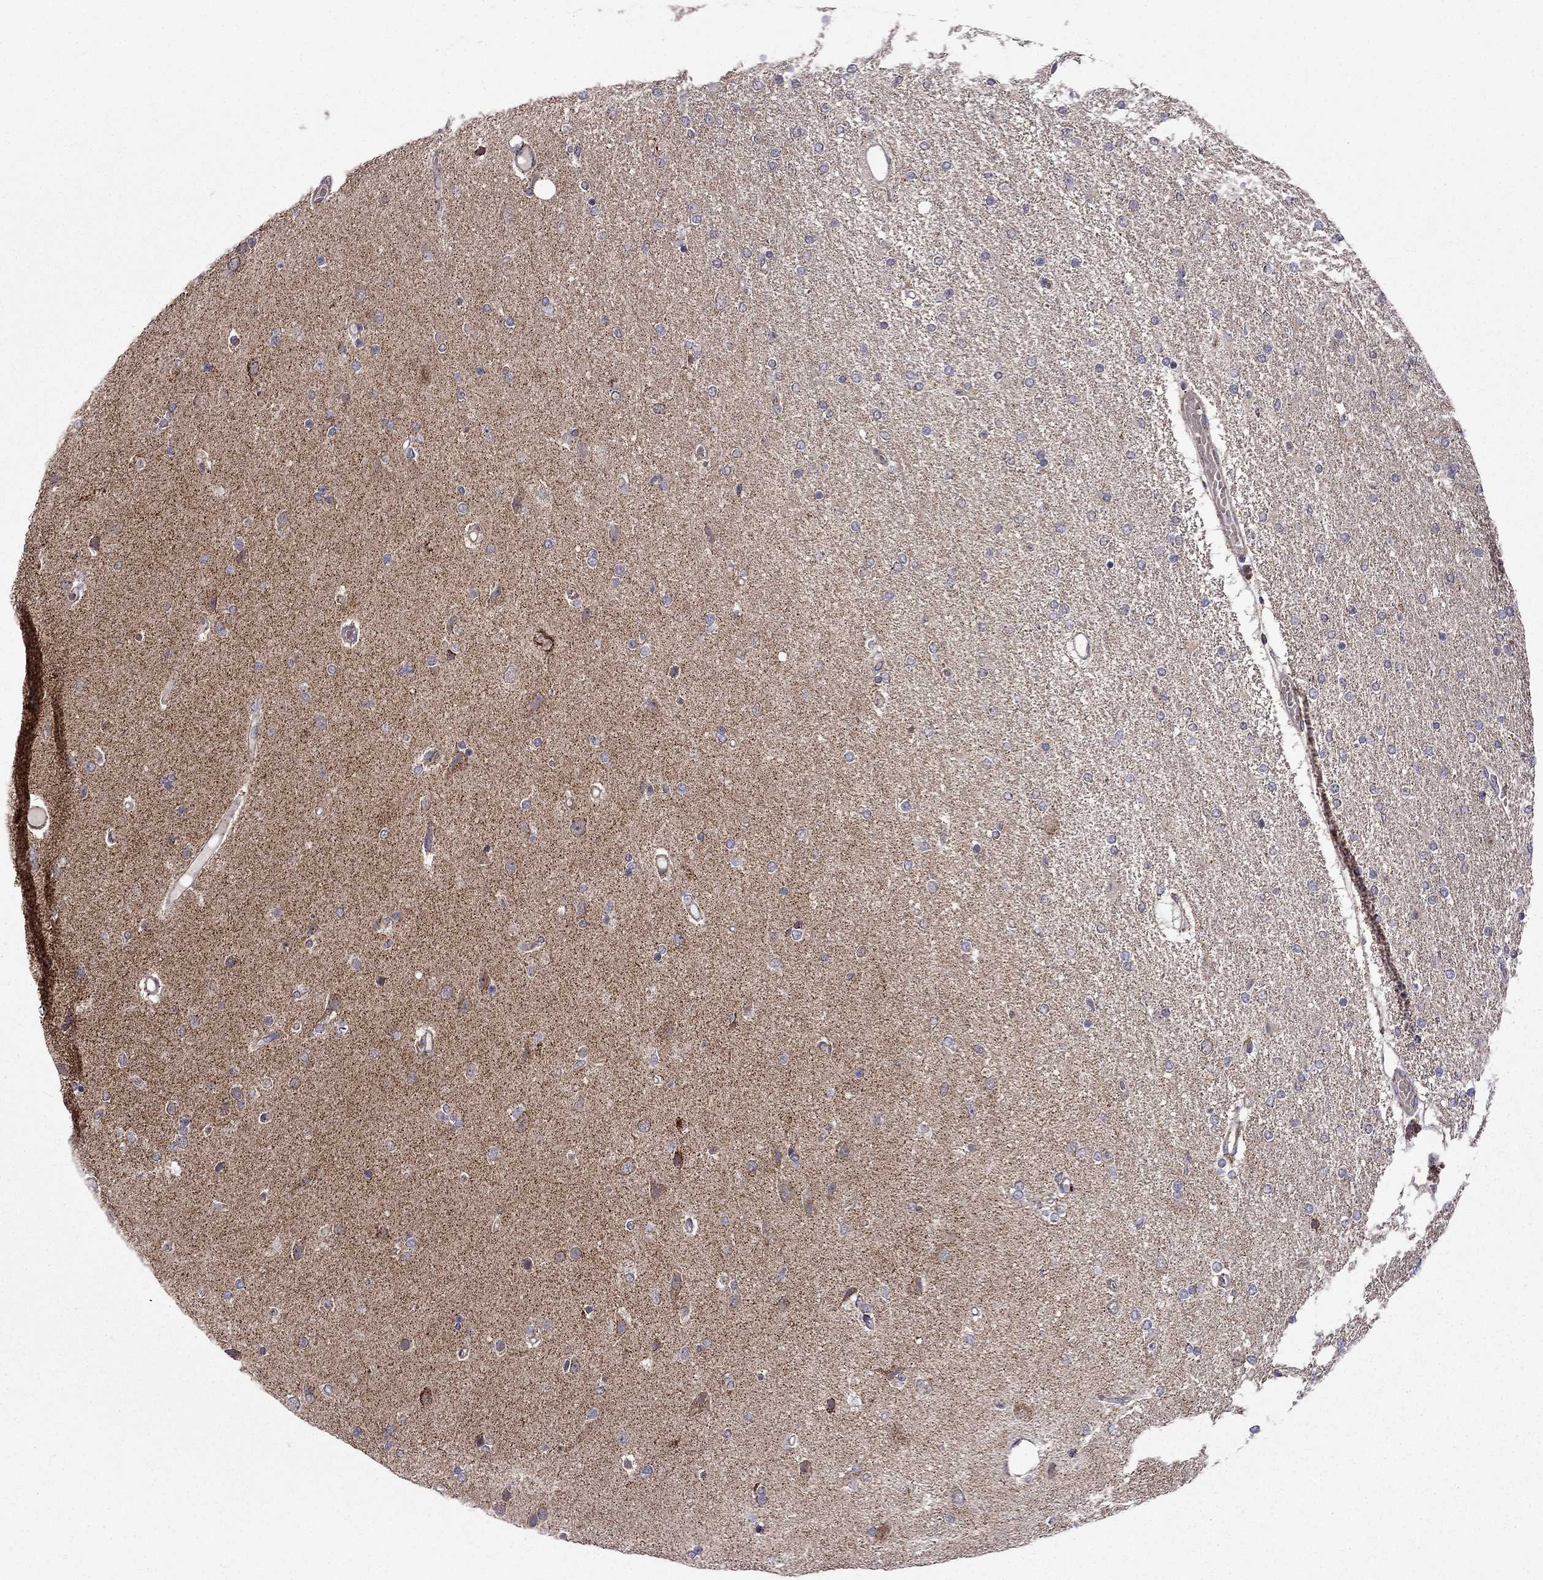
{"staining": {"intensity": "negative", "quantity": "none", "location": "none"}, "tissue": "glioma", "cell_type": "Tumor cells", "image_type": "cancer", "snomed": [{"axis": "morphology", "description": "Glioma, malignant, High grade"}, {"axis": "topography", "description": "Cerebral cortex"}], "caption": "Immunohistochemistry histopathology image of glioma stained for a protein (brown), which demonstrates no positivity in tumor cells.", "gene": "TAB2", "patient": {"sex": "male", "age": 70}}